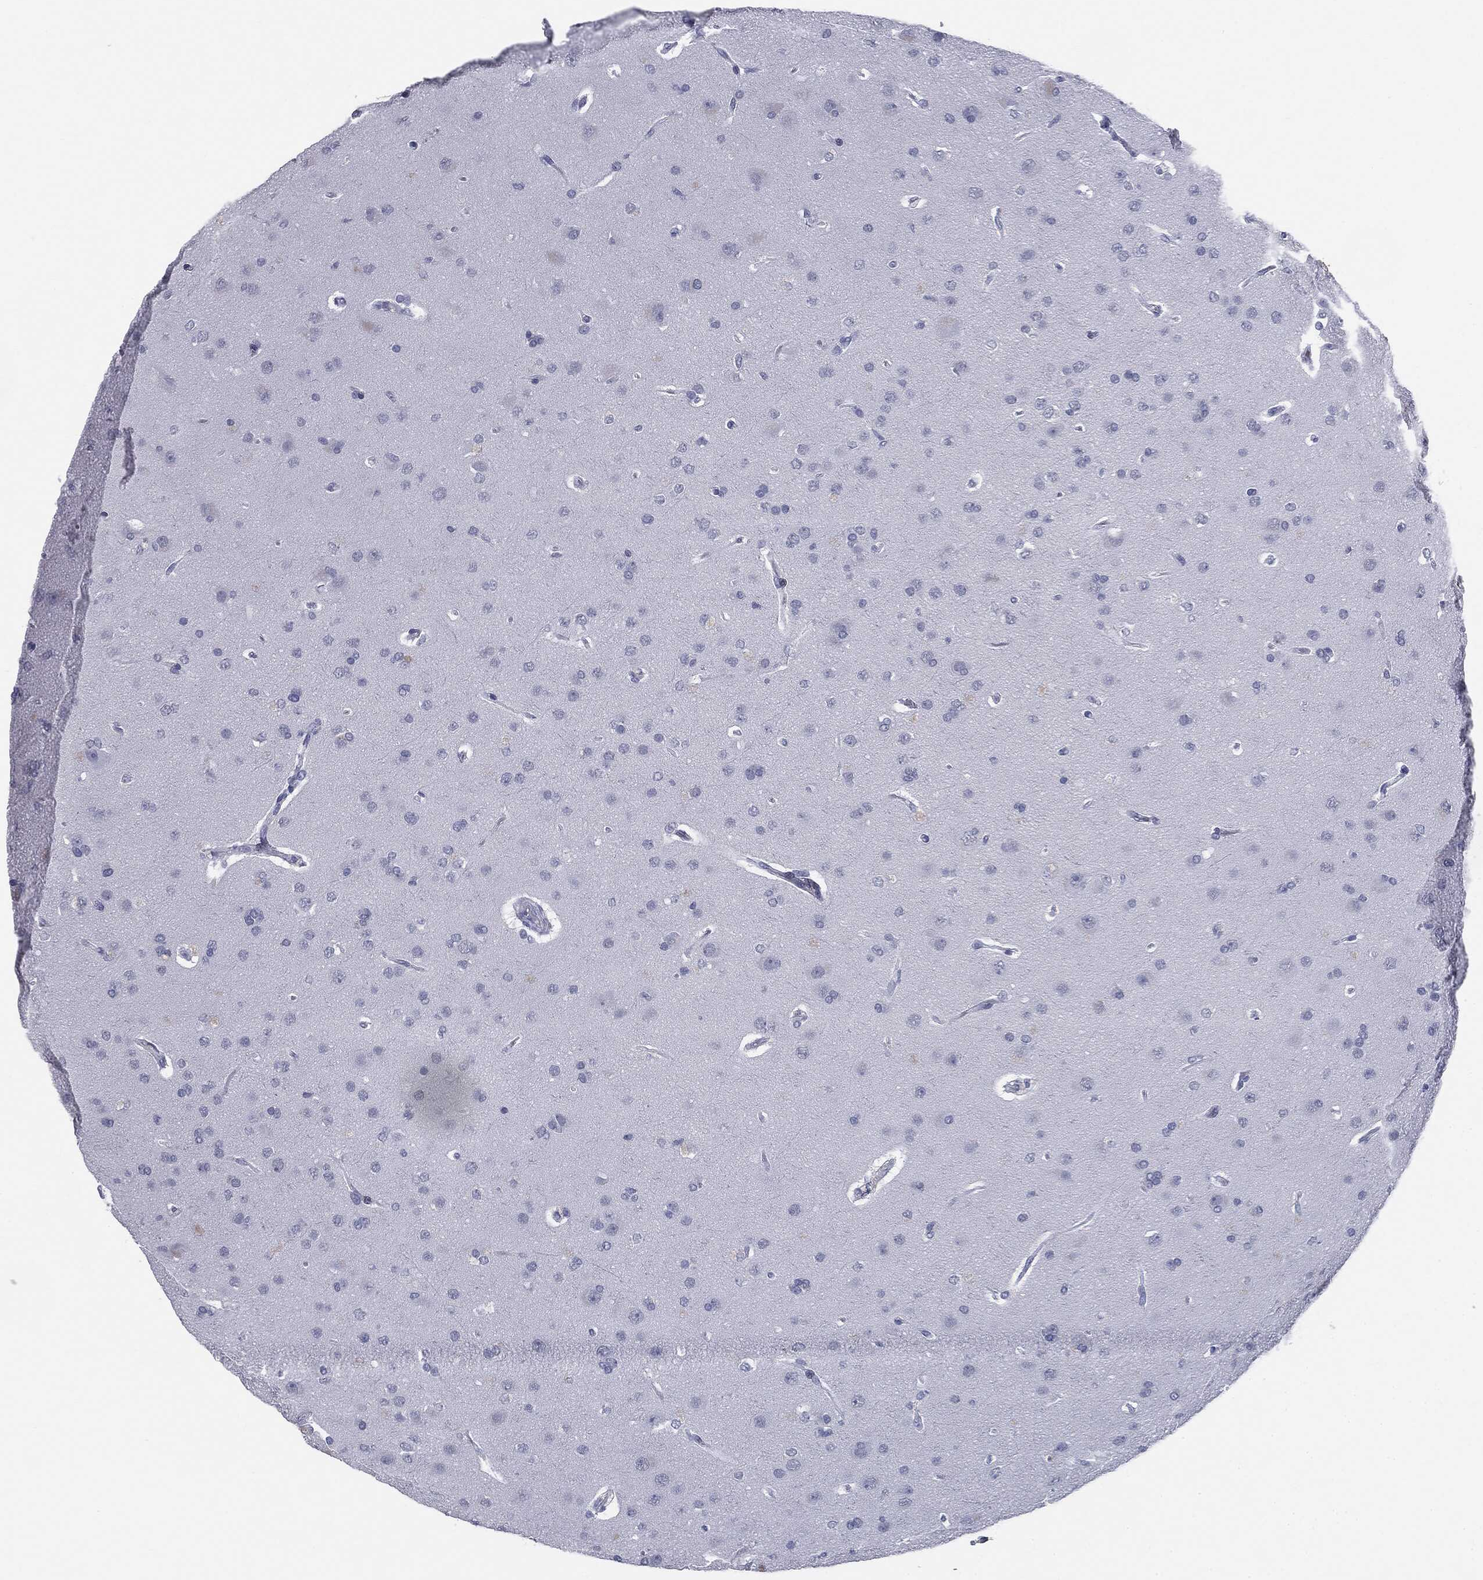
{"staining": {"intensity": "negative", "quantity": "none", "location": "none"}, "tissue": "glioma", "cell_type": "Tumor cells", "image_type": "cancer", "snomed": [{"axis": "morphology", "description": "Glioma, malignant, NOS"}, {"axis": "topography", "description": "Cerebral cortex"}], "caption": "This is a histopathology image of immunohistochemistry staining of malignant glioma, which shows no positivity in tumor cells.", "gene": "TPO", "patient": {"sex": "male", "age": 58}}